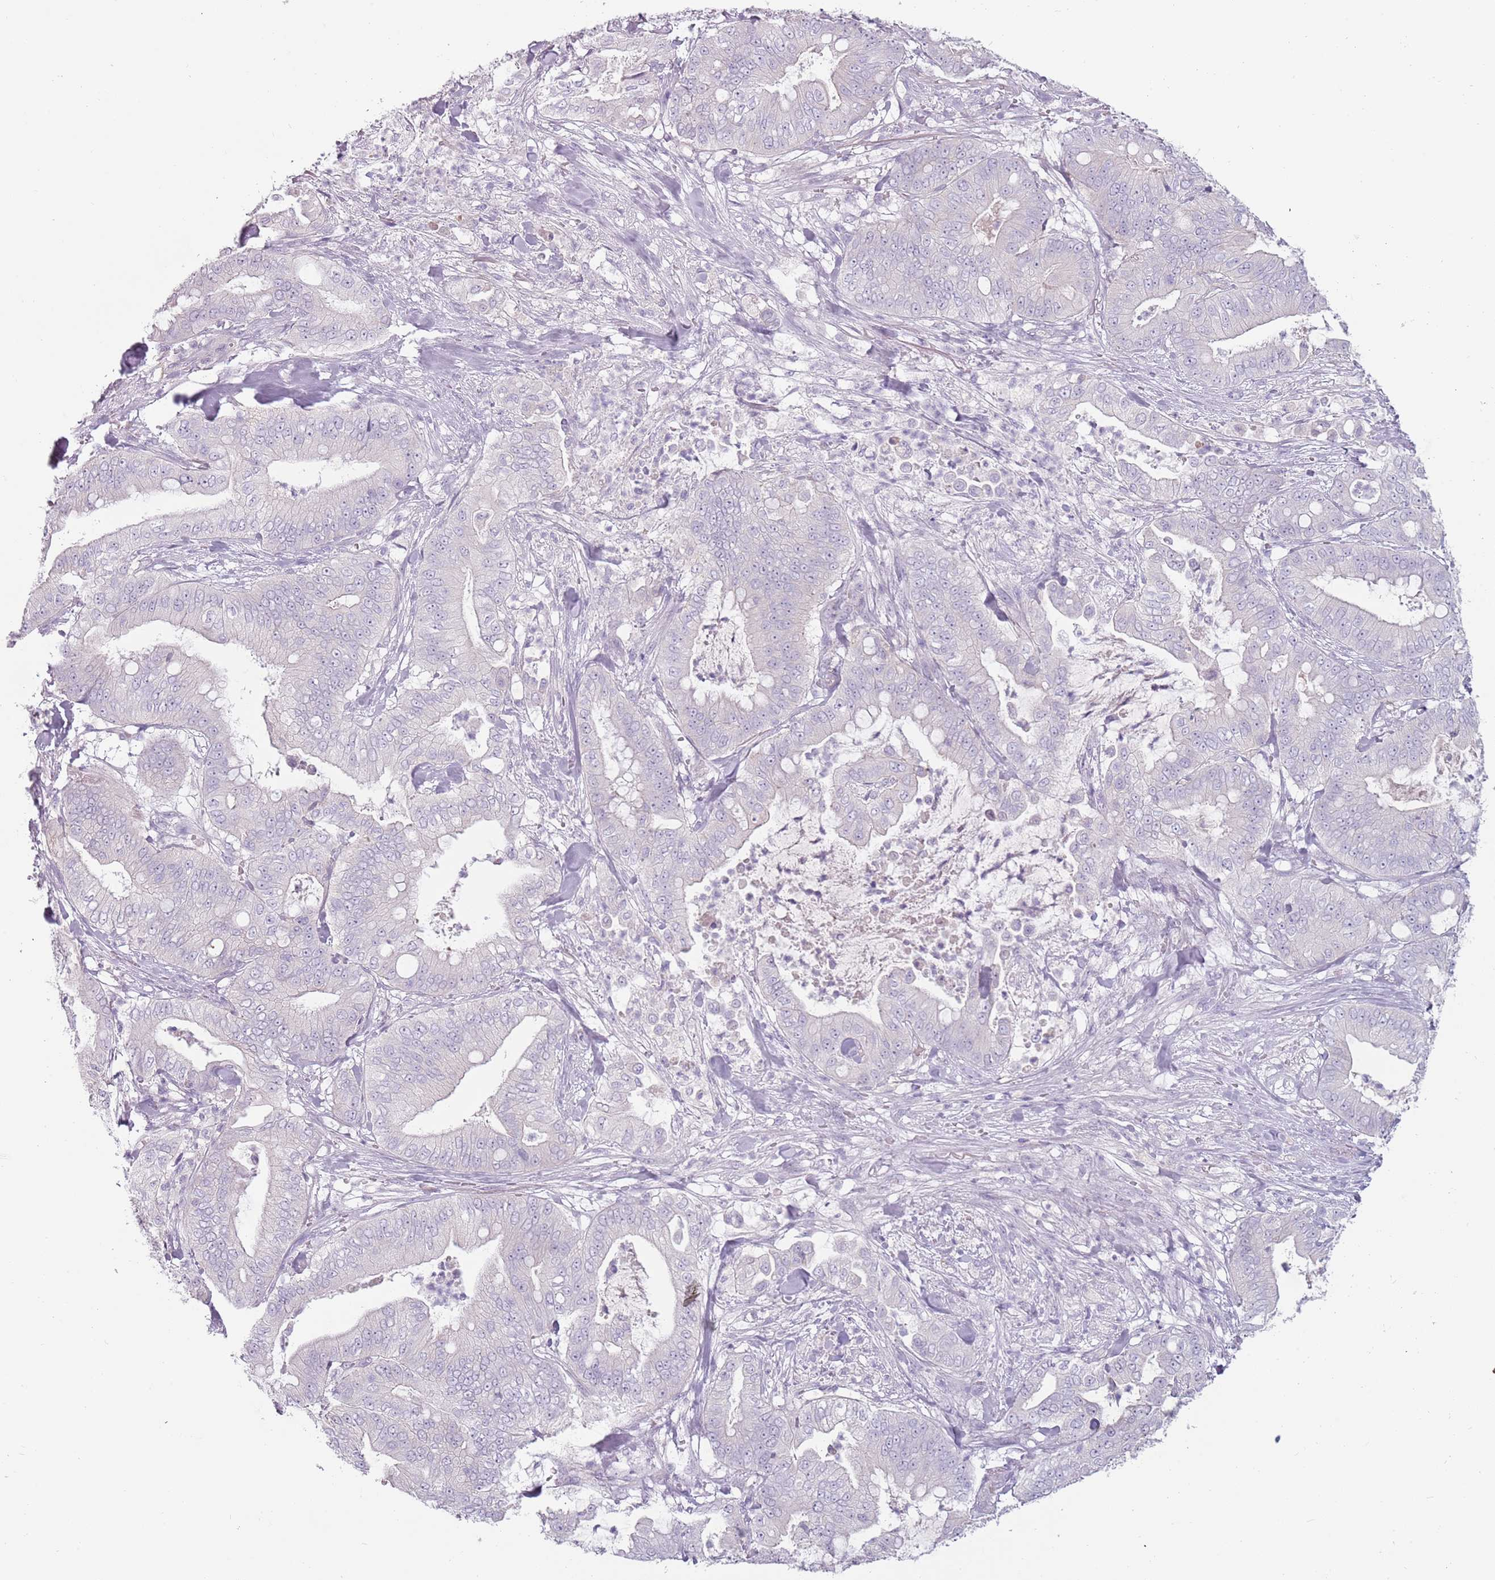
{"staining": {"intensity": "negative", "quantity": "none", "location": "none"}, "tissue": "pancreatic cancer", "cell_type": "Tumor cells", "image_type": "cancer", "snomed": [{"axis": "morphology", "description": "Adenocarcinoma, NOS"}, {"axis": "topography", "description": "Pancreas"}], "caption": "The IHC histopathology image has no significant expression in tumor cells of adenocarcinoma (pancreatic) tissue. The staining was performed using DAB to visualize the protein expression in brown, while the nuclei were stained in blue with hematoxylin (Magnification: 20x).", "gene": "RFX2", "patient": {"sex": "male", "age": 71}}